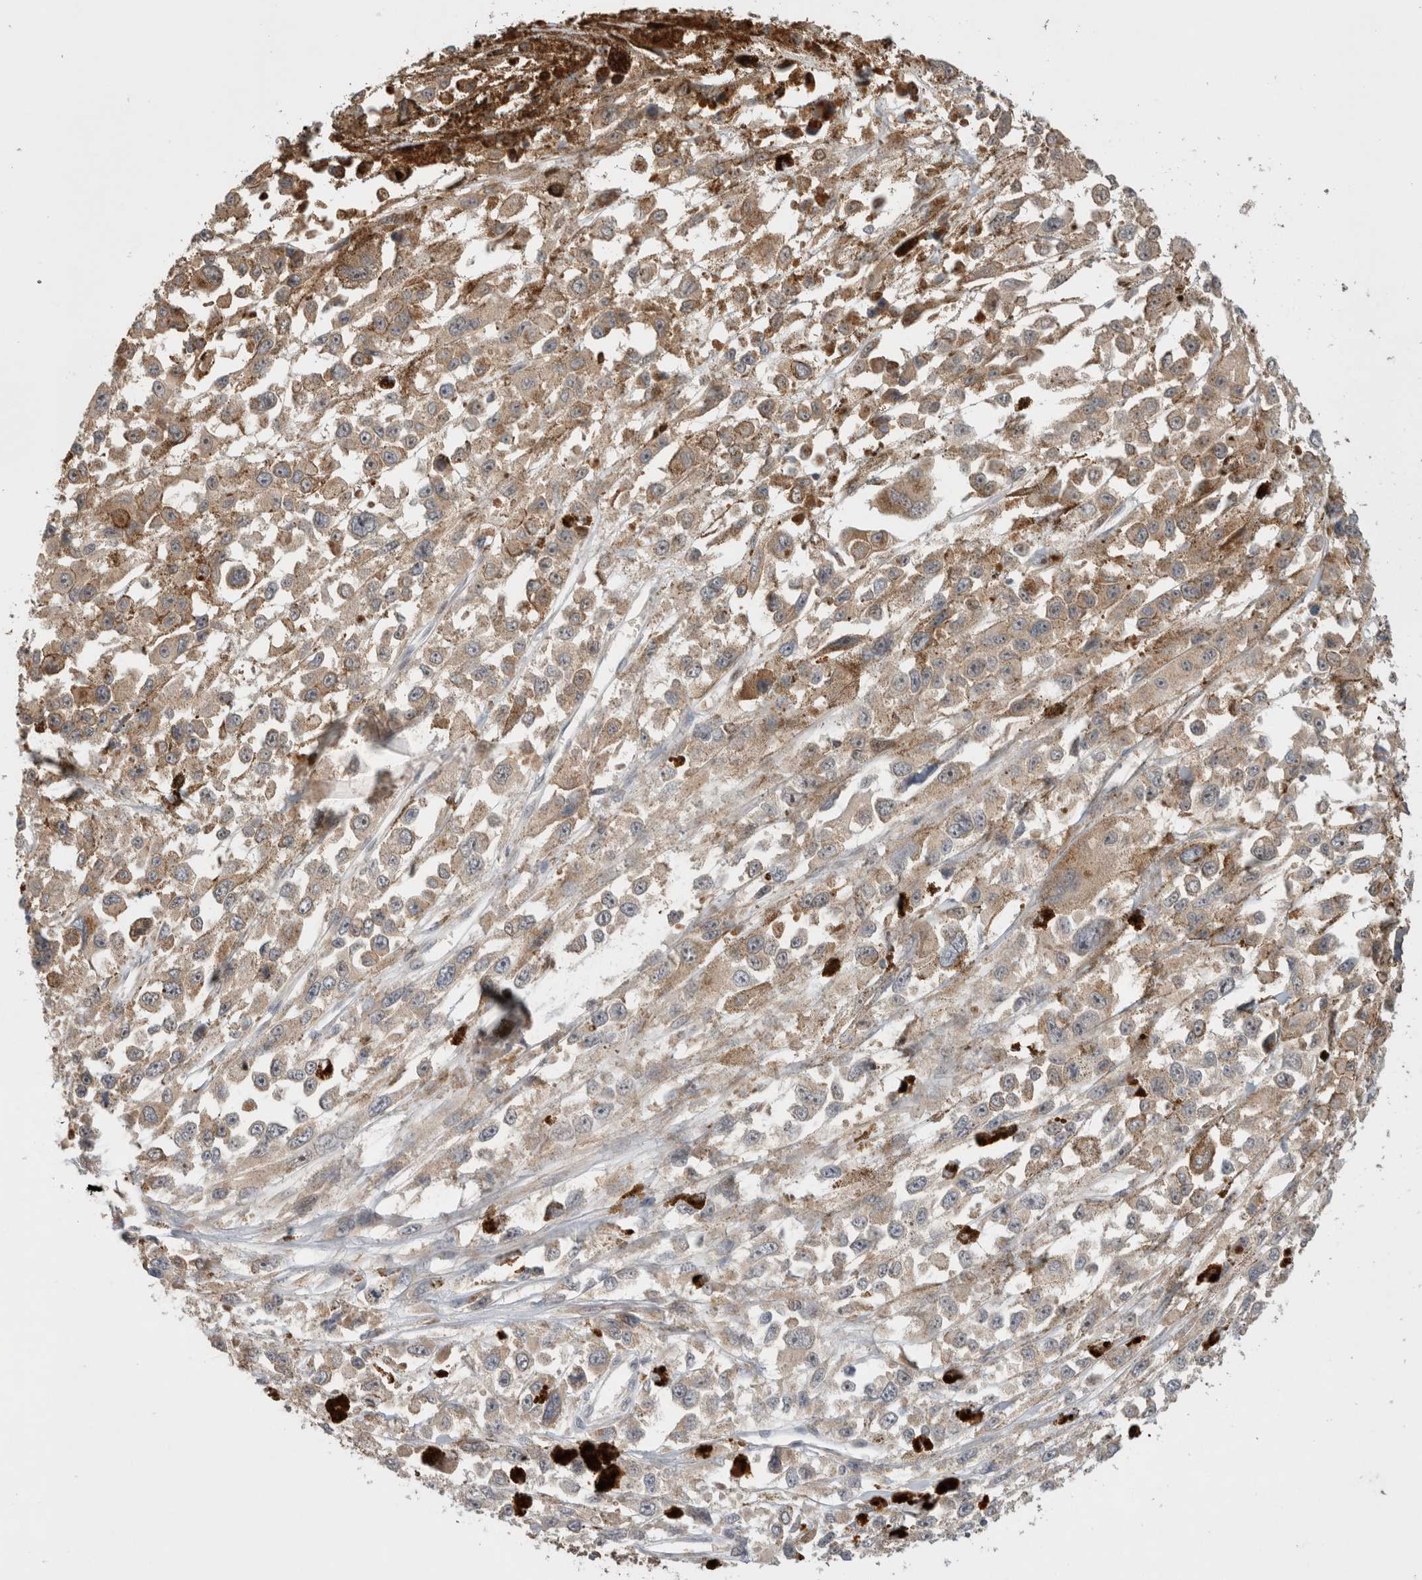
{"staining": {"intensity": "weak", "quantity": ">75%", "location": "cytoplasmic/membranous"}, "tissue": "melanoma", "cell_type": "Tumor cells", "image_type": "cancer", "snomed": [{"axis": "morphology", "description": "Malignant melanoma, Metastatic site"}, {"axis": "topography", "description": "Lymph node"}], "caption": "Melanoma stained for a protein (brown) displays weak cytoplasmic/membranous positive staining in about >75% of tumor cells.", "gene": "OTUD6B", "patient": {"sex": "male", "age": 59}}